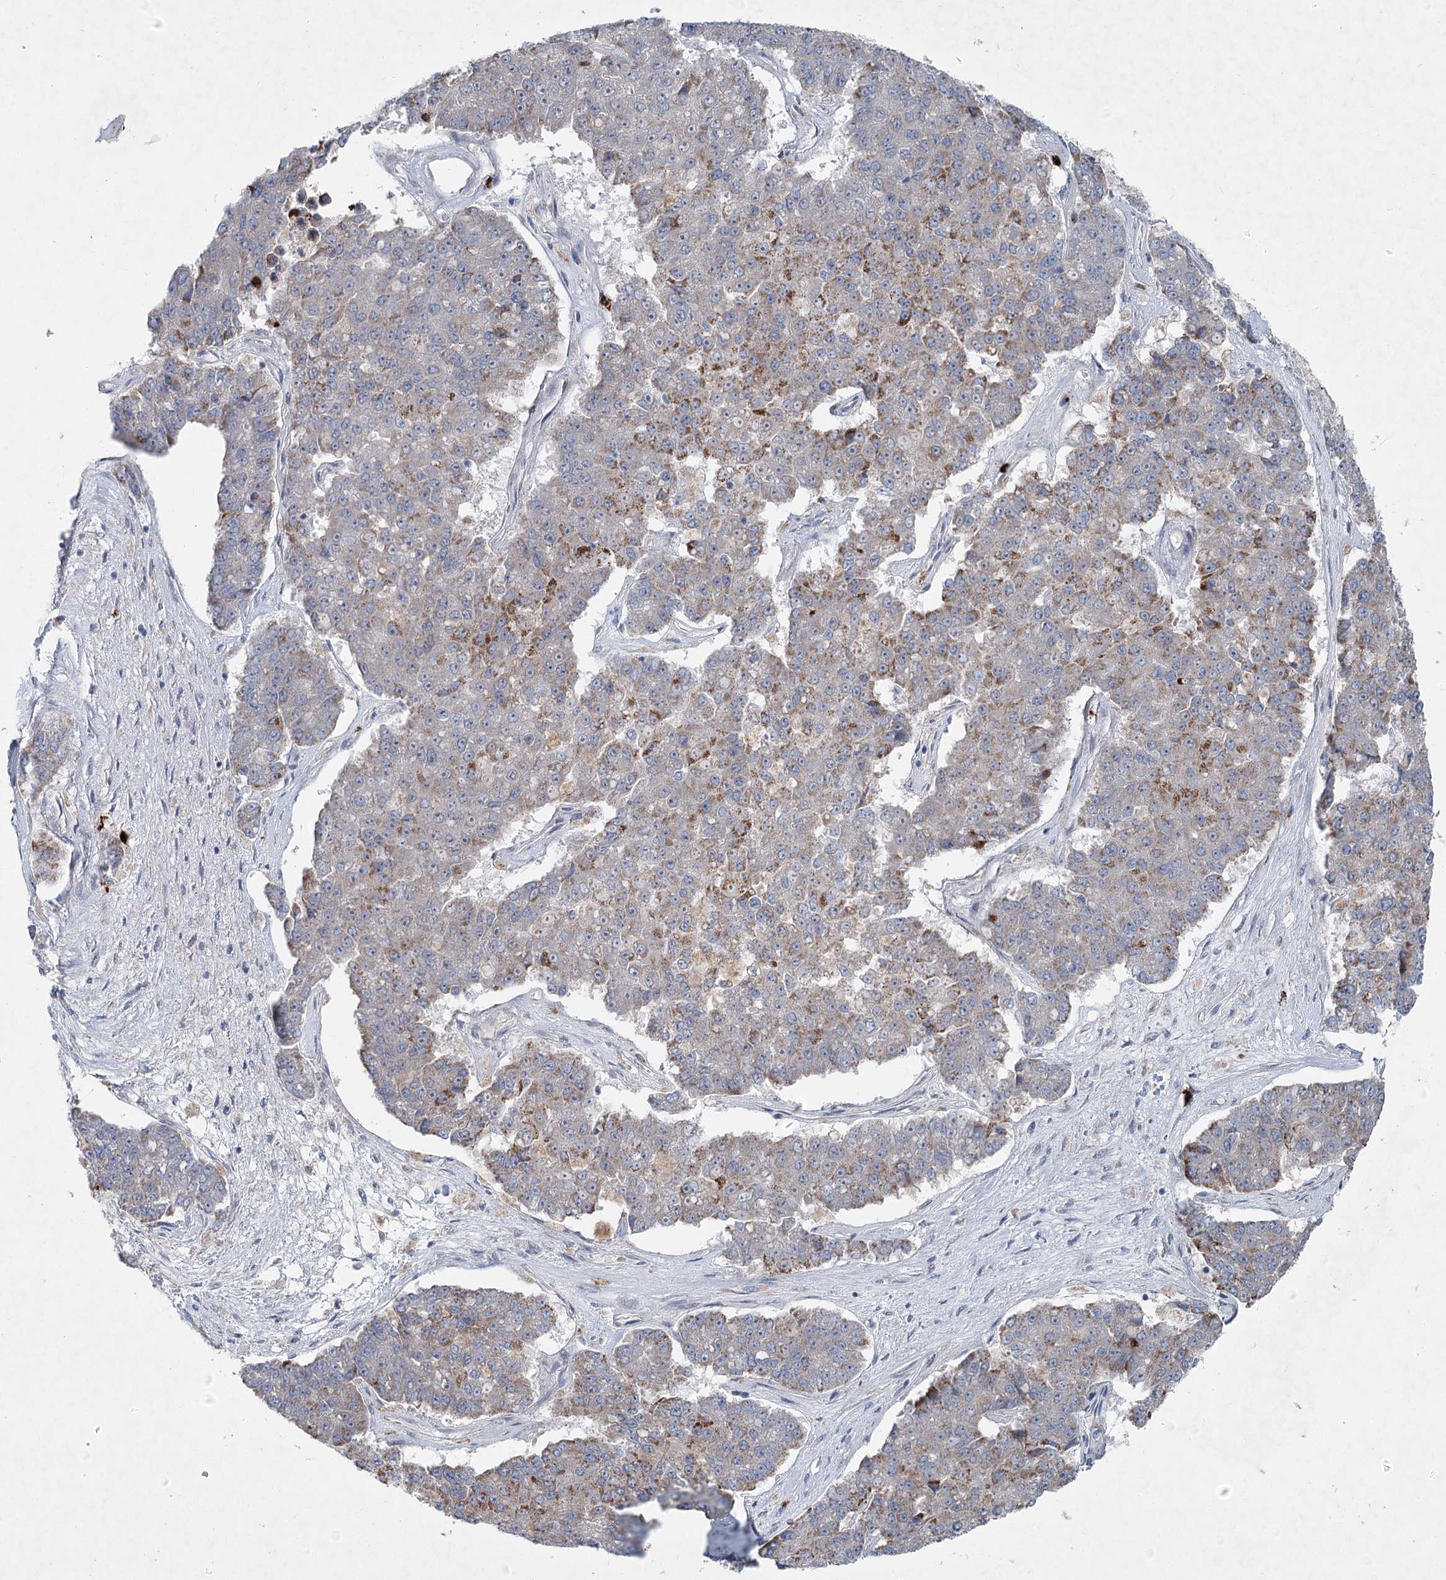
{"staining": {"intensity": "moderate", "quantity": "<25%", "location": "cytoplasmic/membranous"}, "tissue": "pancreatic cancer", "cell_type": "Tumor cells", "image_type": "cancer", "snomed": [{"axis": "morphology", "description": "Adenocarcinoma, NOS"}, {"axis": "topography", "description": "Pancreas"}], "caption": "Pancreatic adenocarcinoma was stained to show a protein in brown. There is low levels of moderate cytoplasmic/membranous staining in about <25% of tumor cells.", "gene": "PLA2G12A", "patient": {"sex": "male", "age": 50}}